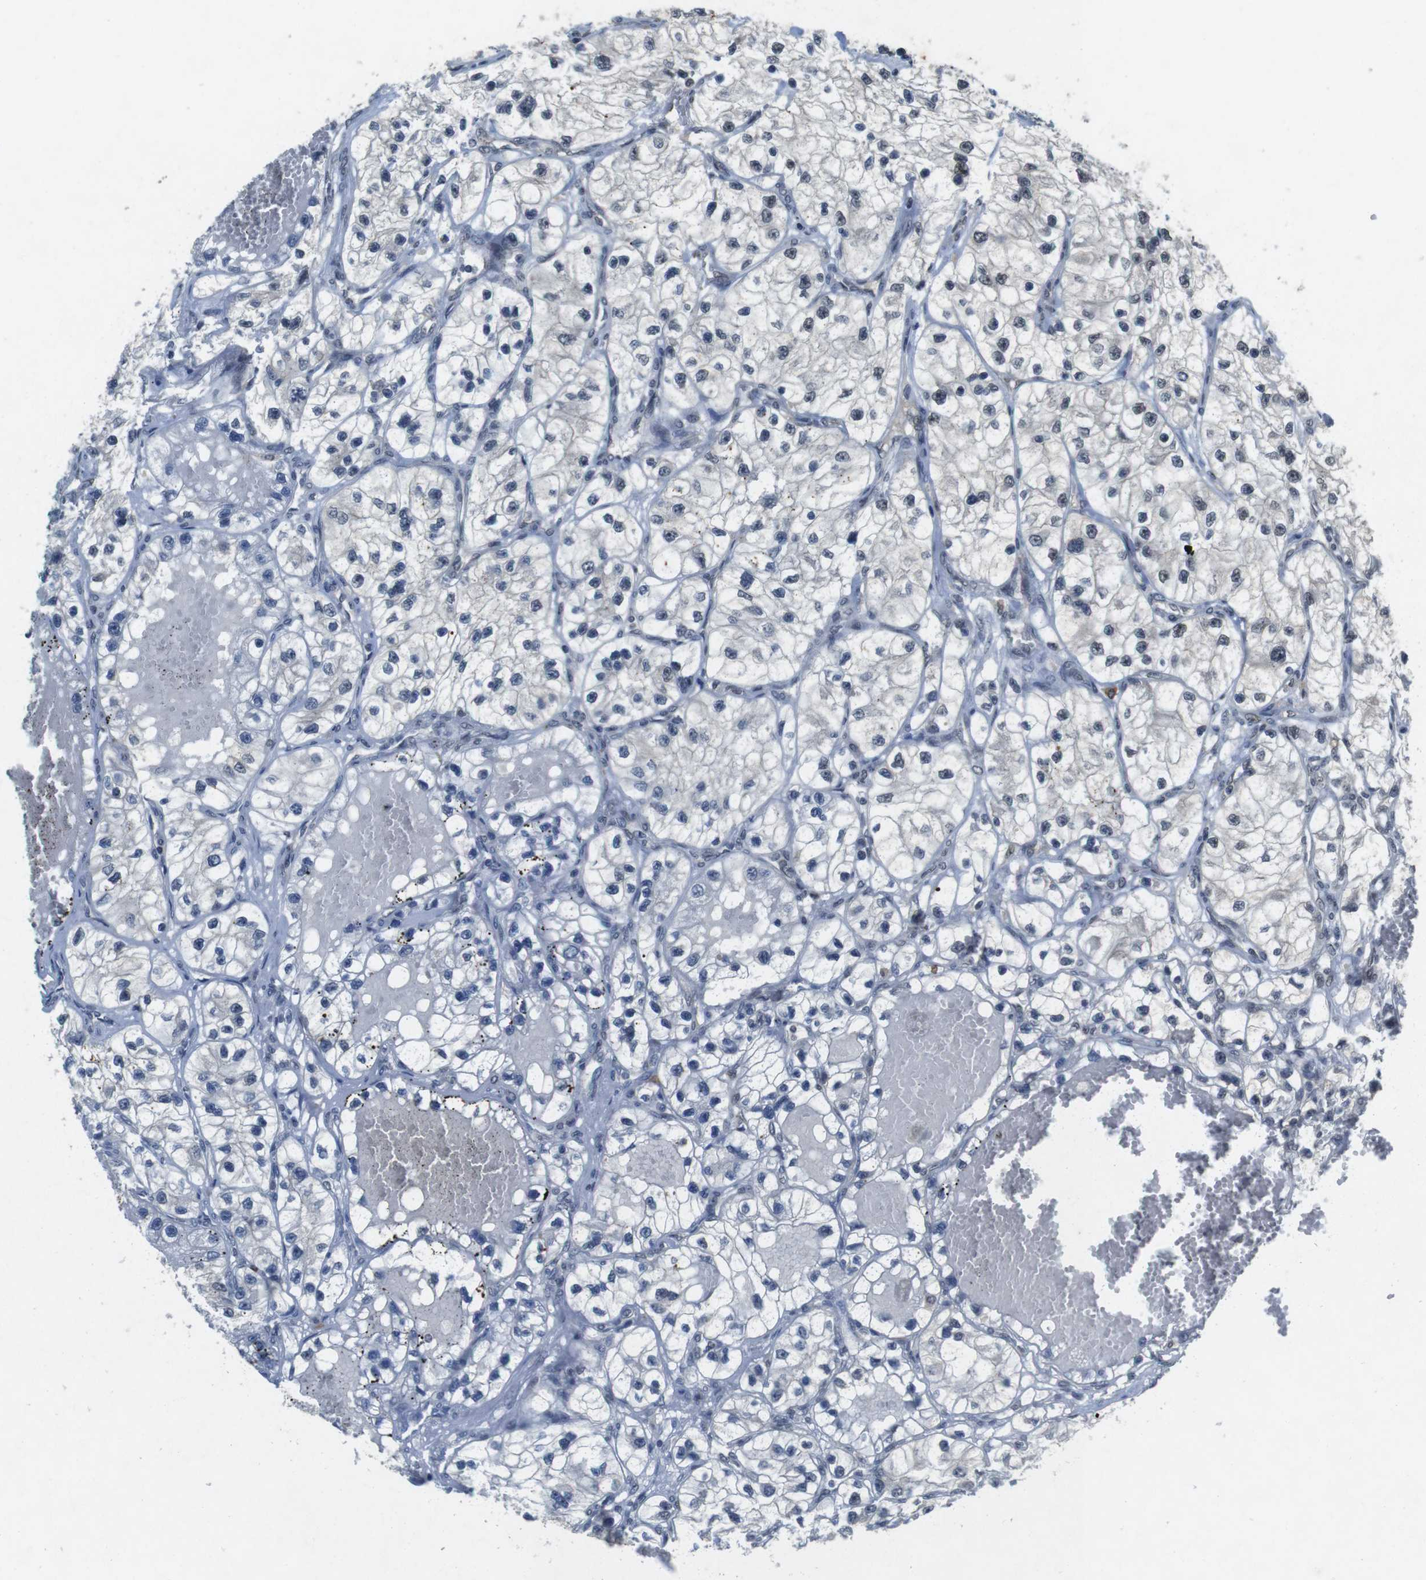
{"staining": {"intensity": "negative", "quantity": "none", "location": "none"}, "tissue": "renal cancer", "cell_type": "Tumor cells", "image_type": "cancer", "snomed": [{"axis": "morphology", "description": "Adenocarcinoma, NOS"}, {"axis": "topography", "description": "Kidney"}], "caption": "Tumor cells show no significant protein expression in renal cancer.", "gene": "USP7", "patient": {"sex": "female", "age": 57}}